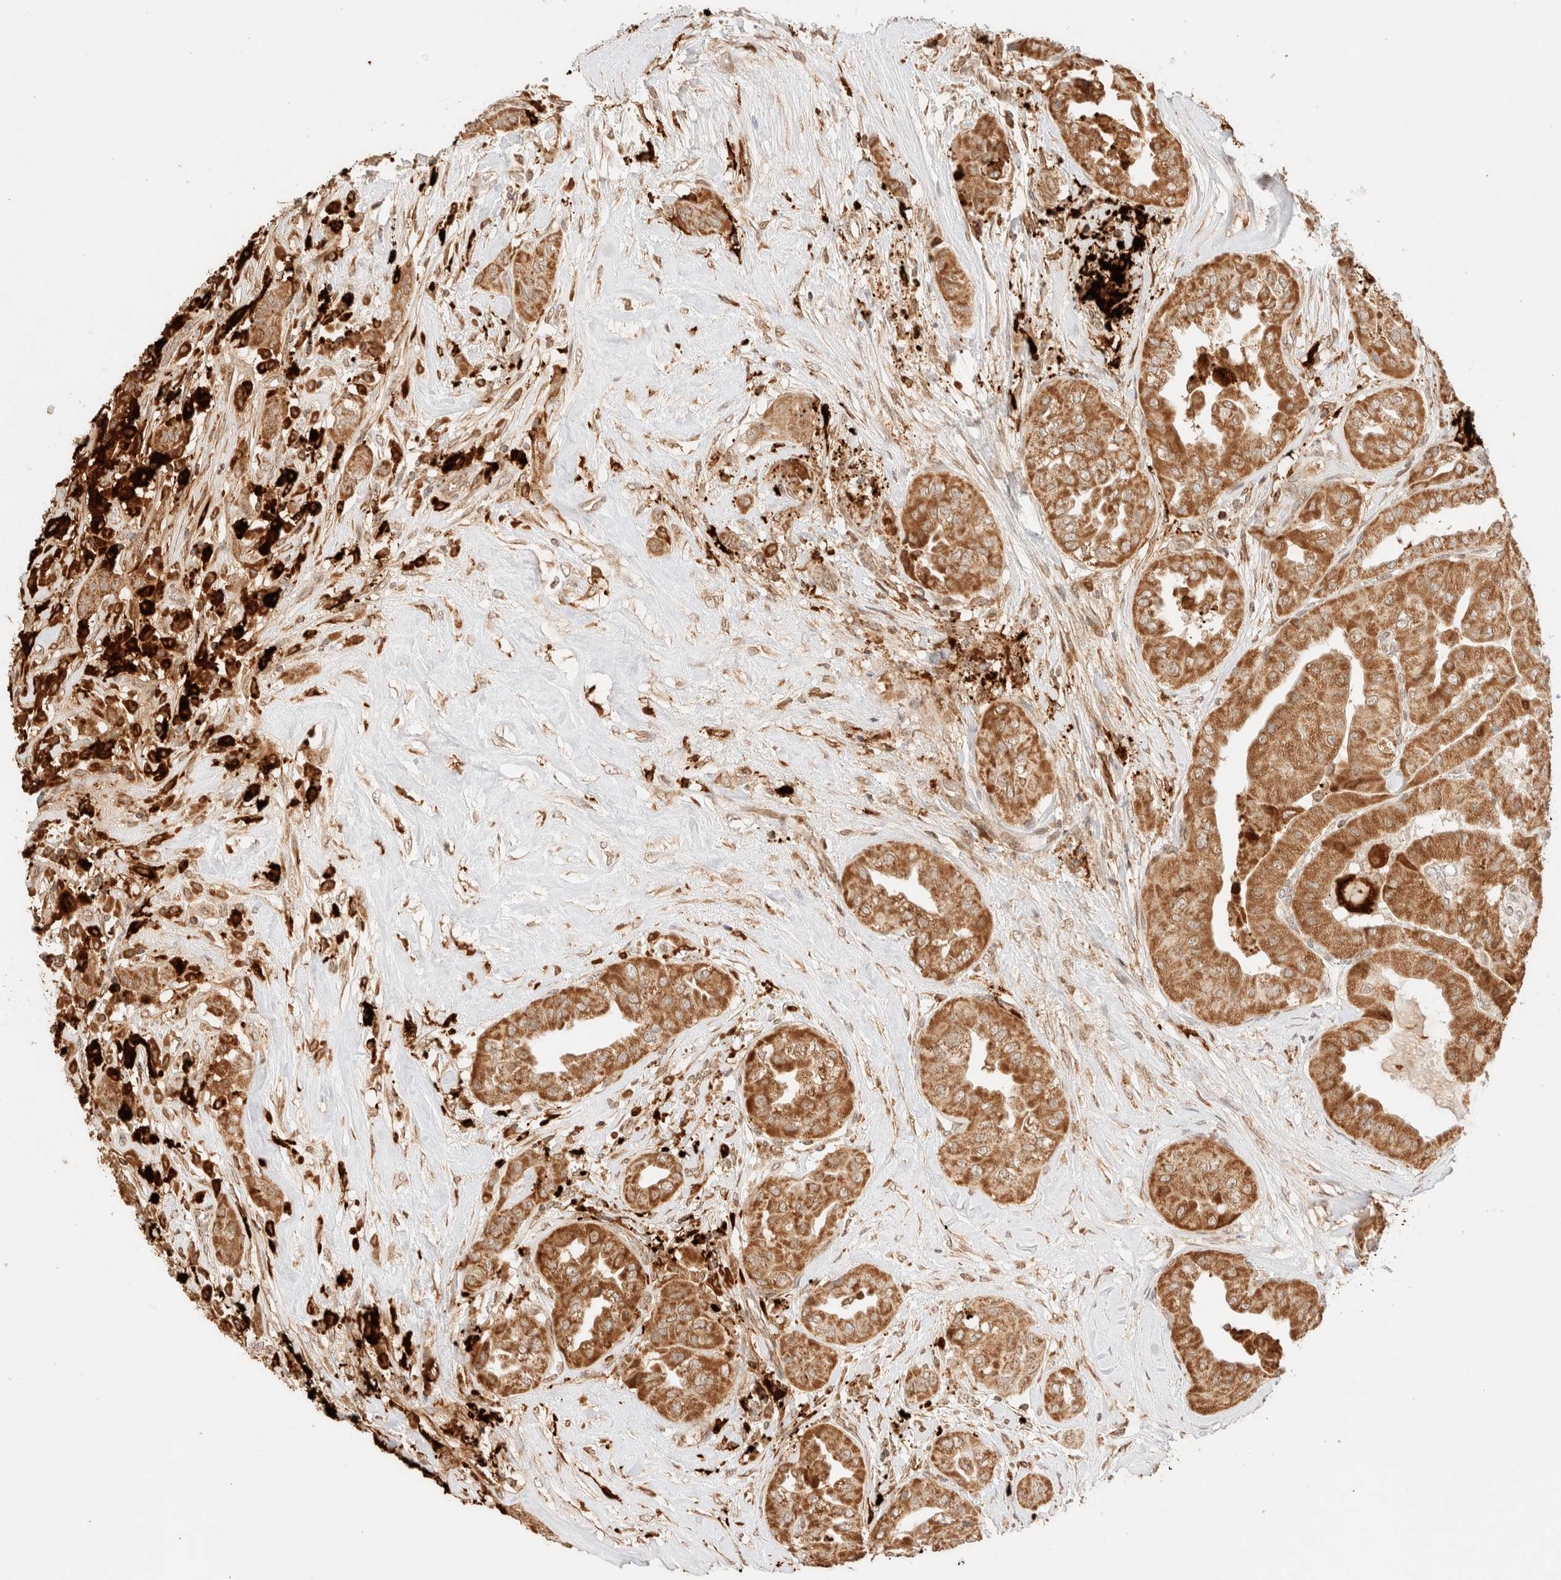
{"staining": {"intensity": "moderate", "quantity": ">75%", "location": "cytoplasmic/membranous"}, "tissue": "thyroid cancer", "cell_type": "Tumor cells", "image_type": "cancer", "snomed": [{"axis": "morphology", "description": "Papillary adenocarcinoma, NOS"}, {"axis": "topography", "description": "Thyroid gland"}], "caption": "Immunohistochemistry histopathology image of neoplastic tissue: human papillary adenocarcinoma (thyroid) stained using immunohistochemistry (IHC) displays medium levels of moderate protein expression localized specifically in the cytoplasmic/membranous of tumor cells, appearing as a cytoplasmic/membranous brown color.", "gene": "TACO1", "patient": {"sex": "female", "age": 59}}